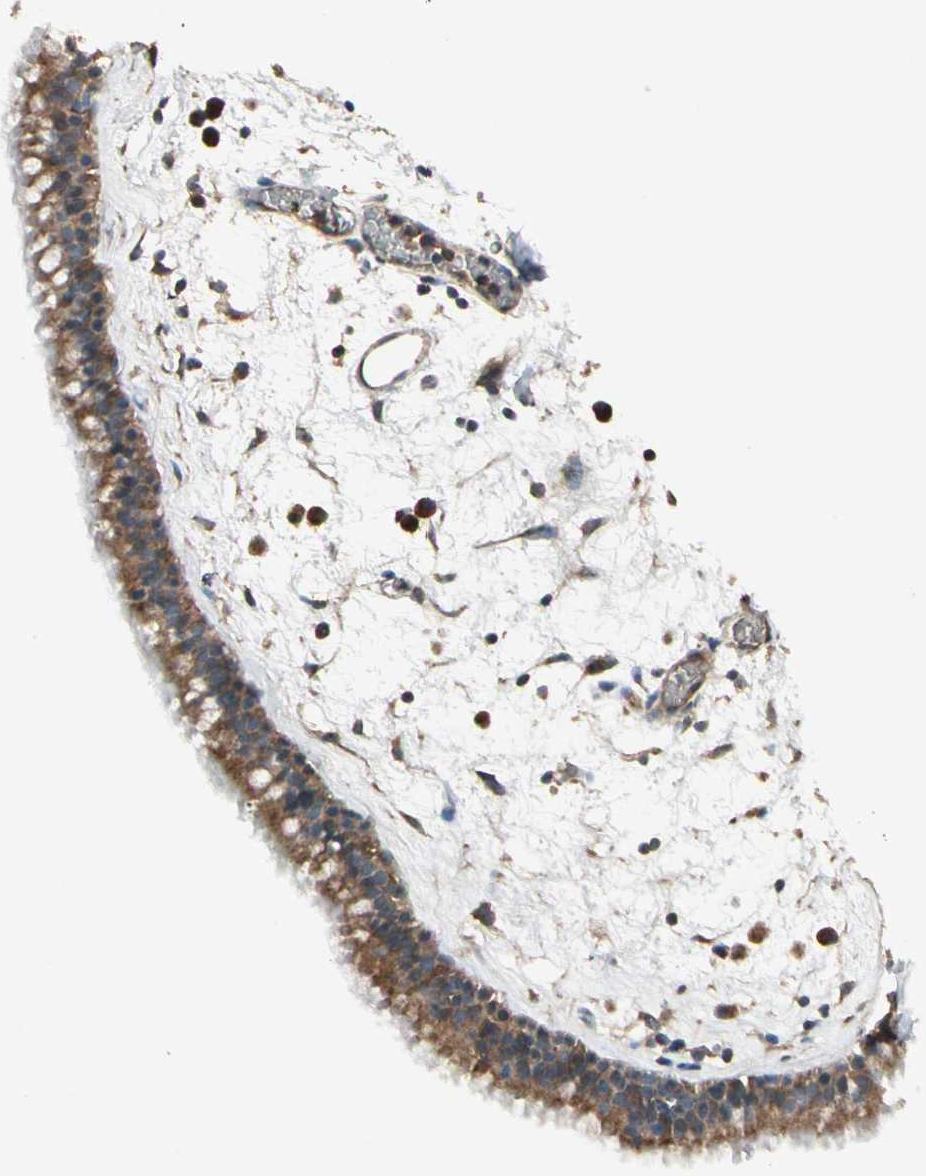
{"staining": {"intensity": "moderate", "quantity": ">75%", "location": "cytoplasmic/membranous"}, "tissue": "nasopharynx", "cell_type": "Respiratory epithelial cells", "image_type": "normal", "snomed": [{"axis": "morphology", "description": "Normal tissue, NOS"}, {"axis": "morphology", "description": "Inflammation, NOS"}, {"axis": "topography", "description": "Nasopharynx"}], "caption": "Immunohistochemistry of unremarkable nasopharynx shows medium levels of moderate cytoplasmic/membranous expression in about >75% of respiratory epithelial cells.", "gene": "TNFRSF21", "patient": {"sex": "male", "age": 48}}